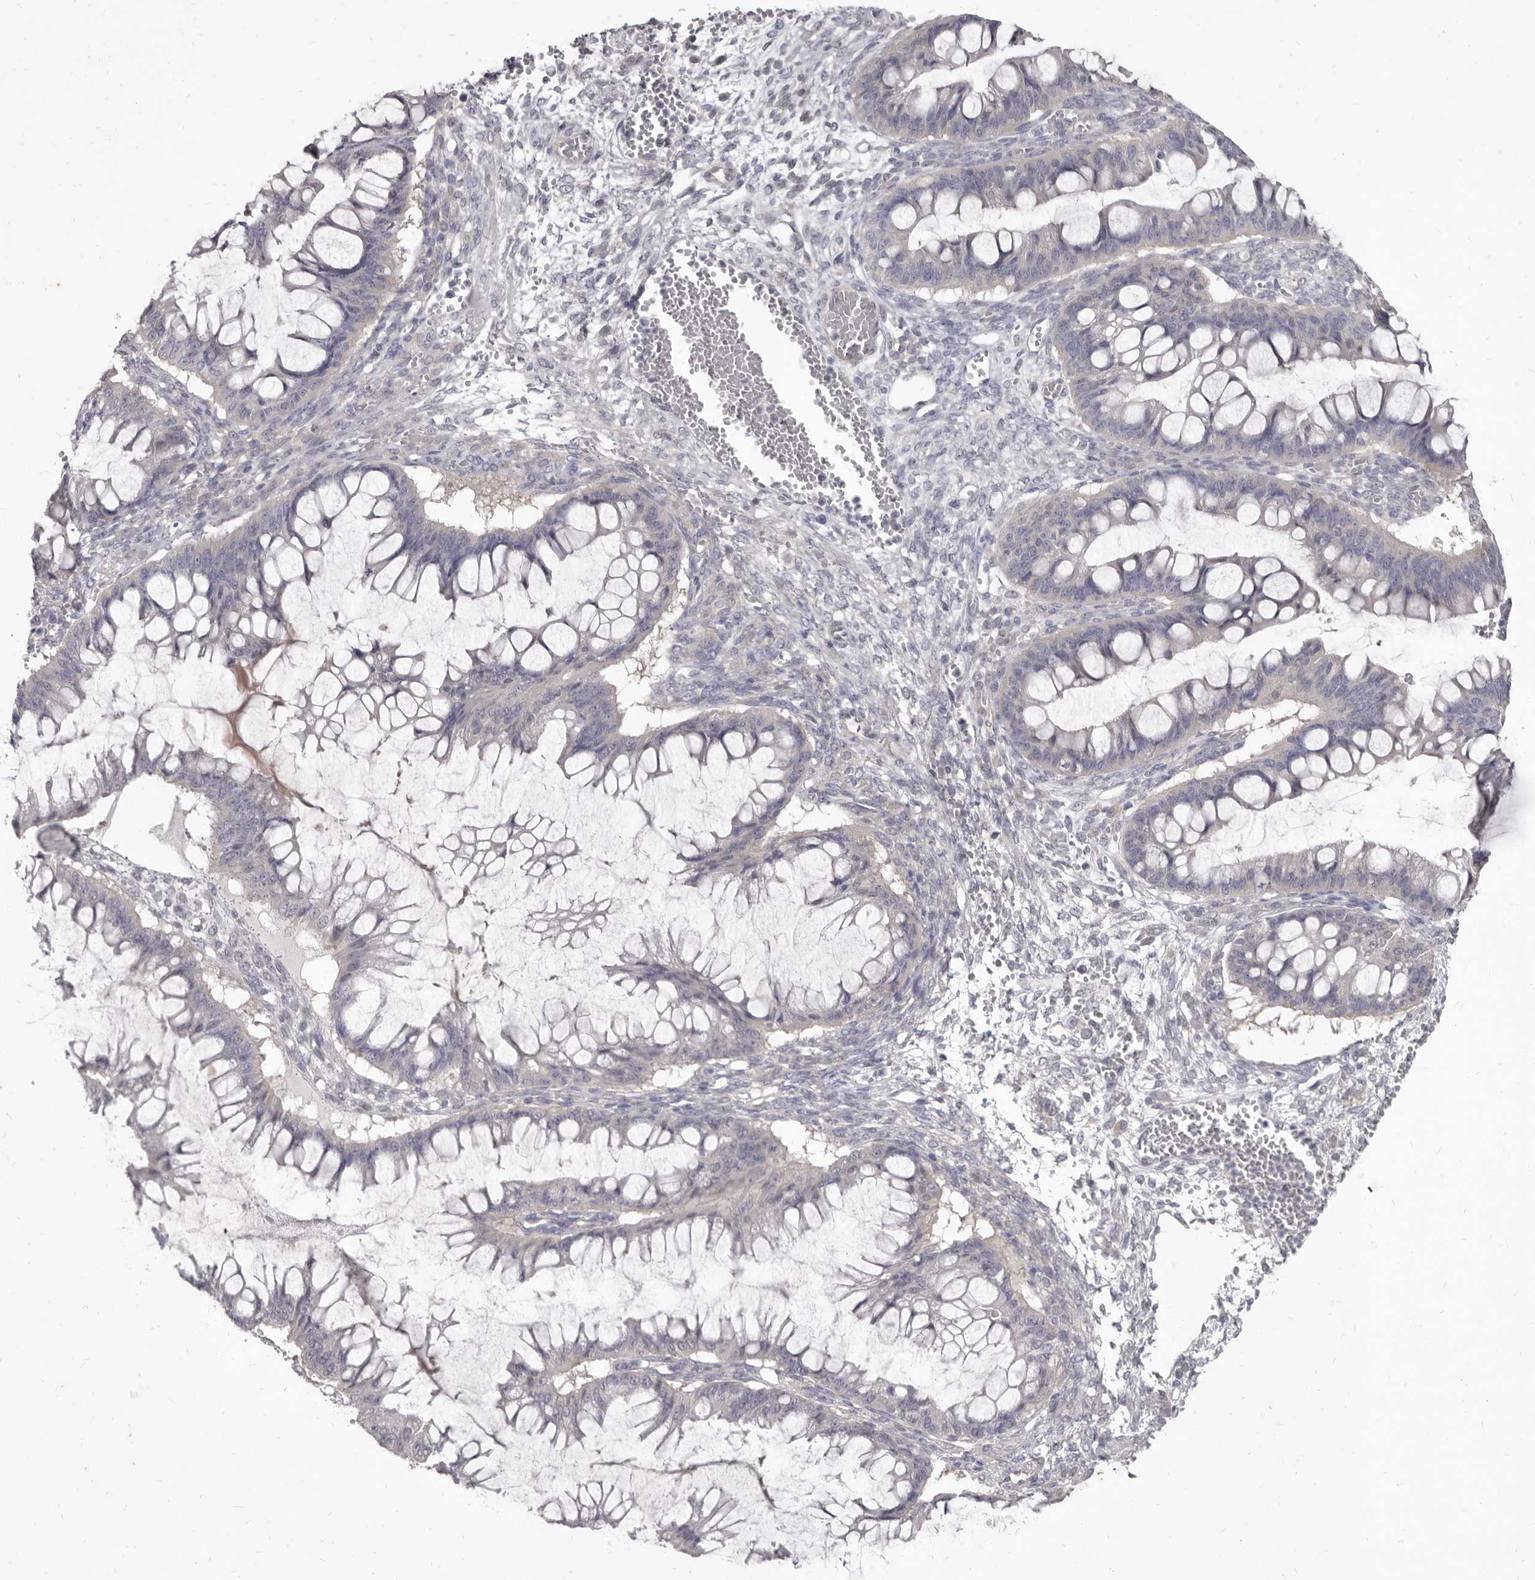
{"staining": {"intensity": "negative", "quantity": "none", "location": "none"}, "tissue": "ovarian cancer", "cell_type": "Tumor cells", "image_type": "cancer", "snomed": [{"axis": "morphology", "description": "Cystadenocarcinoma, mucinous, NOS"}, {"axis": "topography", "description": "Ovary"}], "caption": "There is no significant expression in tumor cells of ovarian cancer (mucinous cystadenocarcinoma). (Immunohistochemistry (ihc), brightfield microscopy, high magnification).", "gene": "GSK3B", "patient": {"sex": "female", "age": 73}}